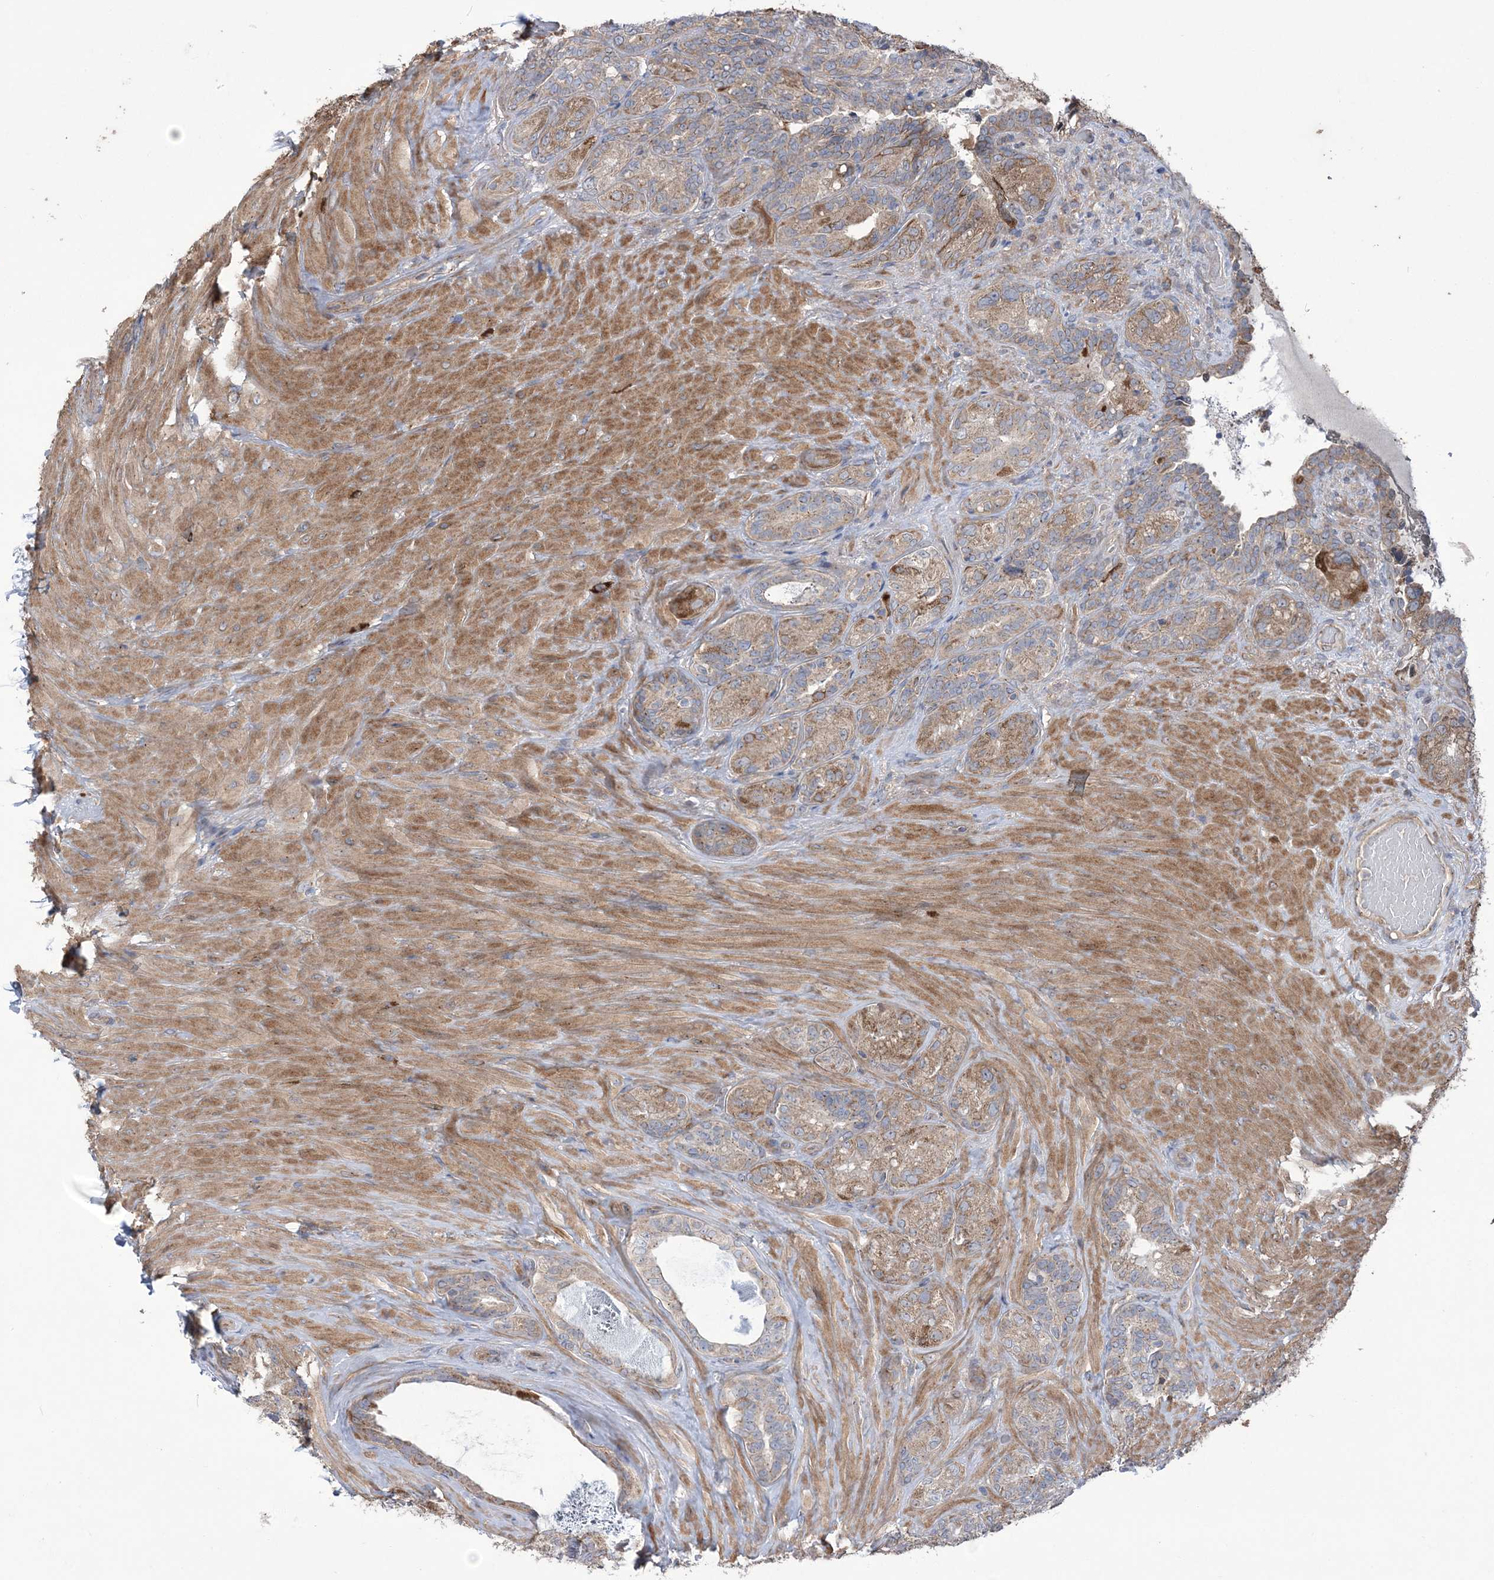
{"staining": {"intensity": "moderate", "quantity": "25%-75%", "location": "cytoplasmic/membranous"}, "tissue": "seminal vesicle", "cell_type": "Glandular cells", "image_type": "normal", "snomed": [{"axis": "morphology", "description": "Normal tissue, NOS"}, {"axis": "topography", "description": "Seminal veicle"}, {"axis": "topography", "description": "Peripheral nerve tissue"}], "caption": "A histopathology image of seminal vesicle stained for a protein exhibits moderate cytoplasmic/membranous brown staining in glandular cells. (IHC, brightfield microscopy, high magnification).", "gene": "MTRF1L", "patient": {"sex": "male", "age": 67}}